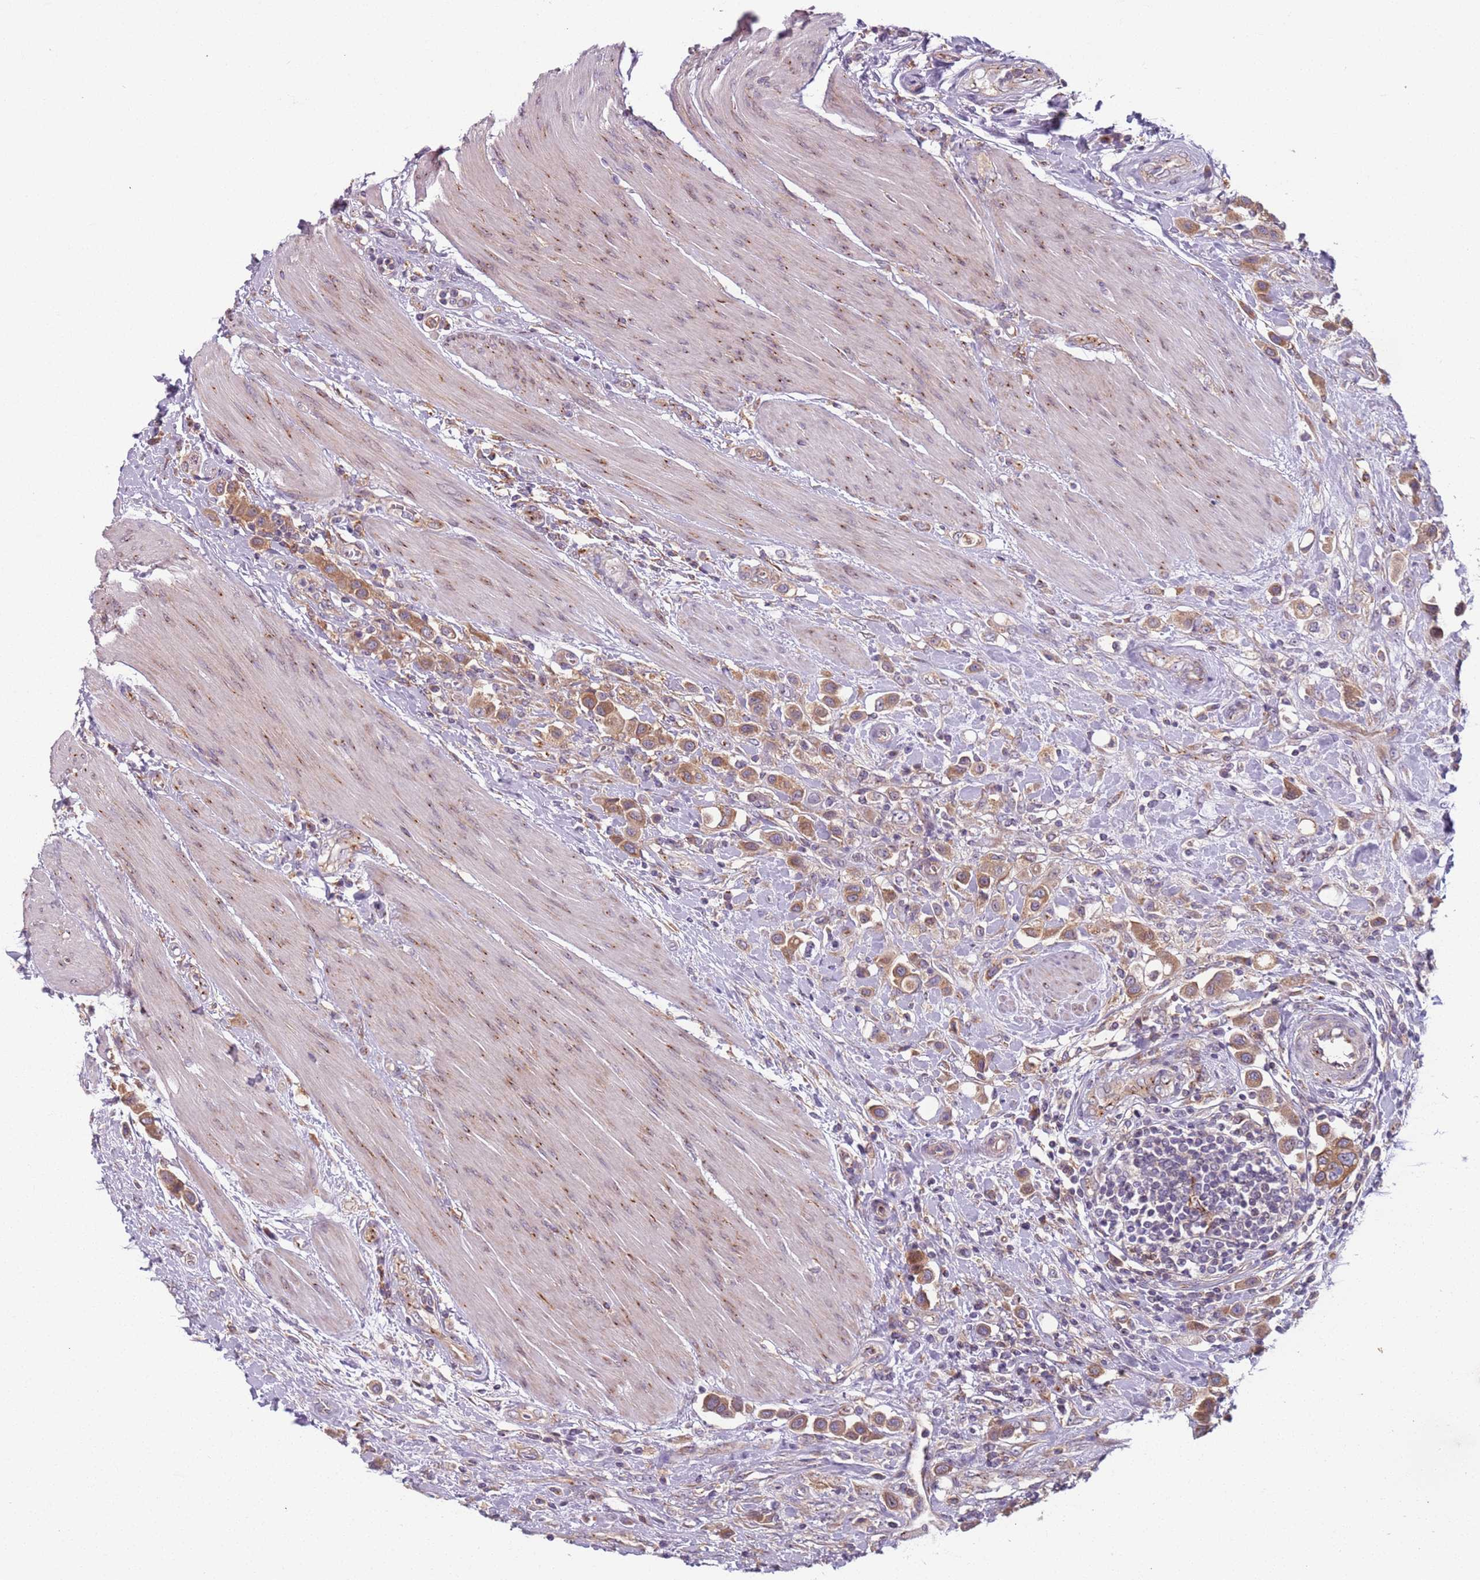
{"staining": {"intensity": "moderate", "quantity": ">75%", "location": "cytoplasmic/membranous"}, "tissue": "urothelial cancer", "cell_type": "Tumor cells", "image_type": "cancer", "snomed": [{"axis": "morphology", "description": "Urothelial carcinoma, High grade"}, {"axis": "topography", "description": "Urinary bladder"}], "caption": "Human high-grade urothelial carcinoma stained with a protein marker displays moderate staining in tumor cells.", "gene": "AKTIP", "patient": {"sex": "male", "age": 50}}